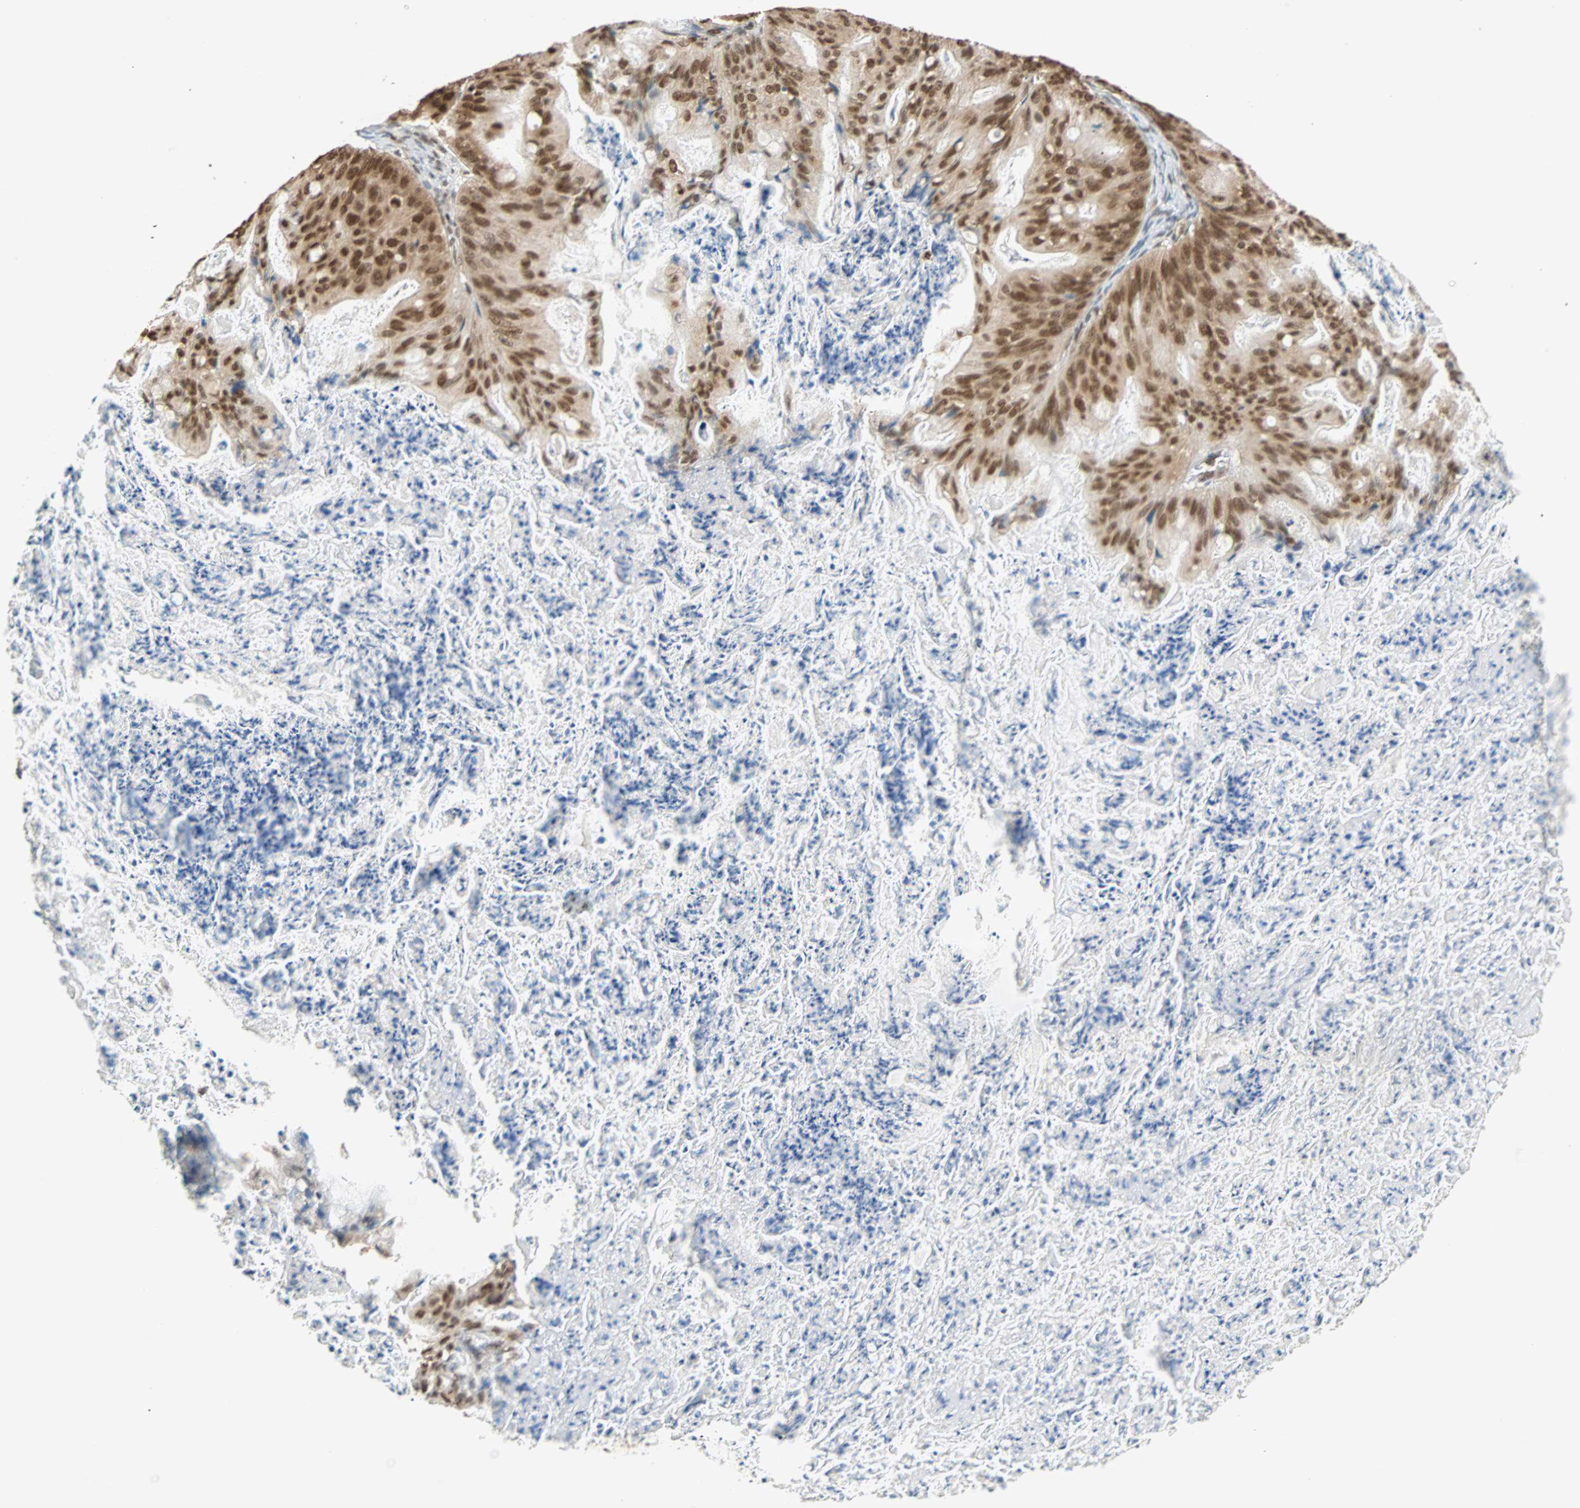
{"staining": {"intensity": "strong", "quantity": ">75%", "location": "nuclear"}, "tissue": "ovarian cancer", "cell_type": "Tumor cells", "image_type": "cancer", "snomed": [{"axis": "morphology", "description": "Cystadenocarcinoma, mucinous, NOS"}, {"axis": "topography", "description": "Ovary"}], "caption": "DAB immunohistochemical staining of human mucinous cystadenocarcinoma (ovarian) exhibits strong nuclear protein staining in about >75% of tumor cells. The staining was performed using DAB to visualize the protein expression in brown, while the nuclei were stained in blue with hematoxylin (Magnification: 20x).", "gene": "DAZAP1", "patient": {"sex": "female", "age": 36}}